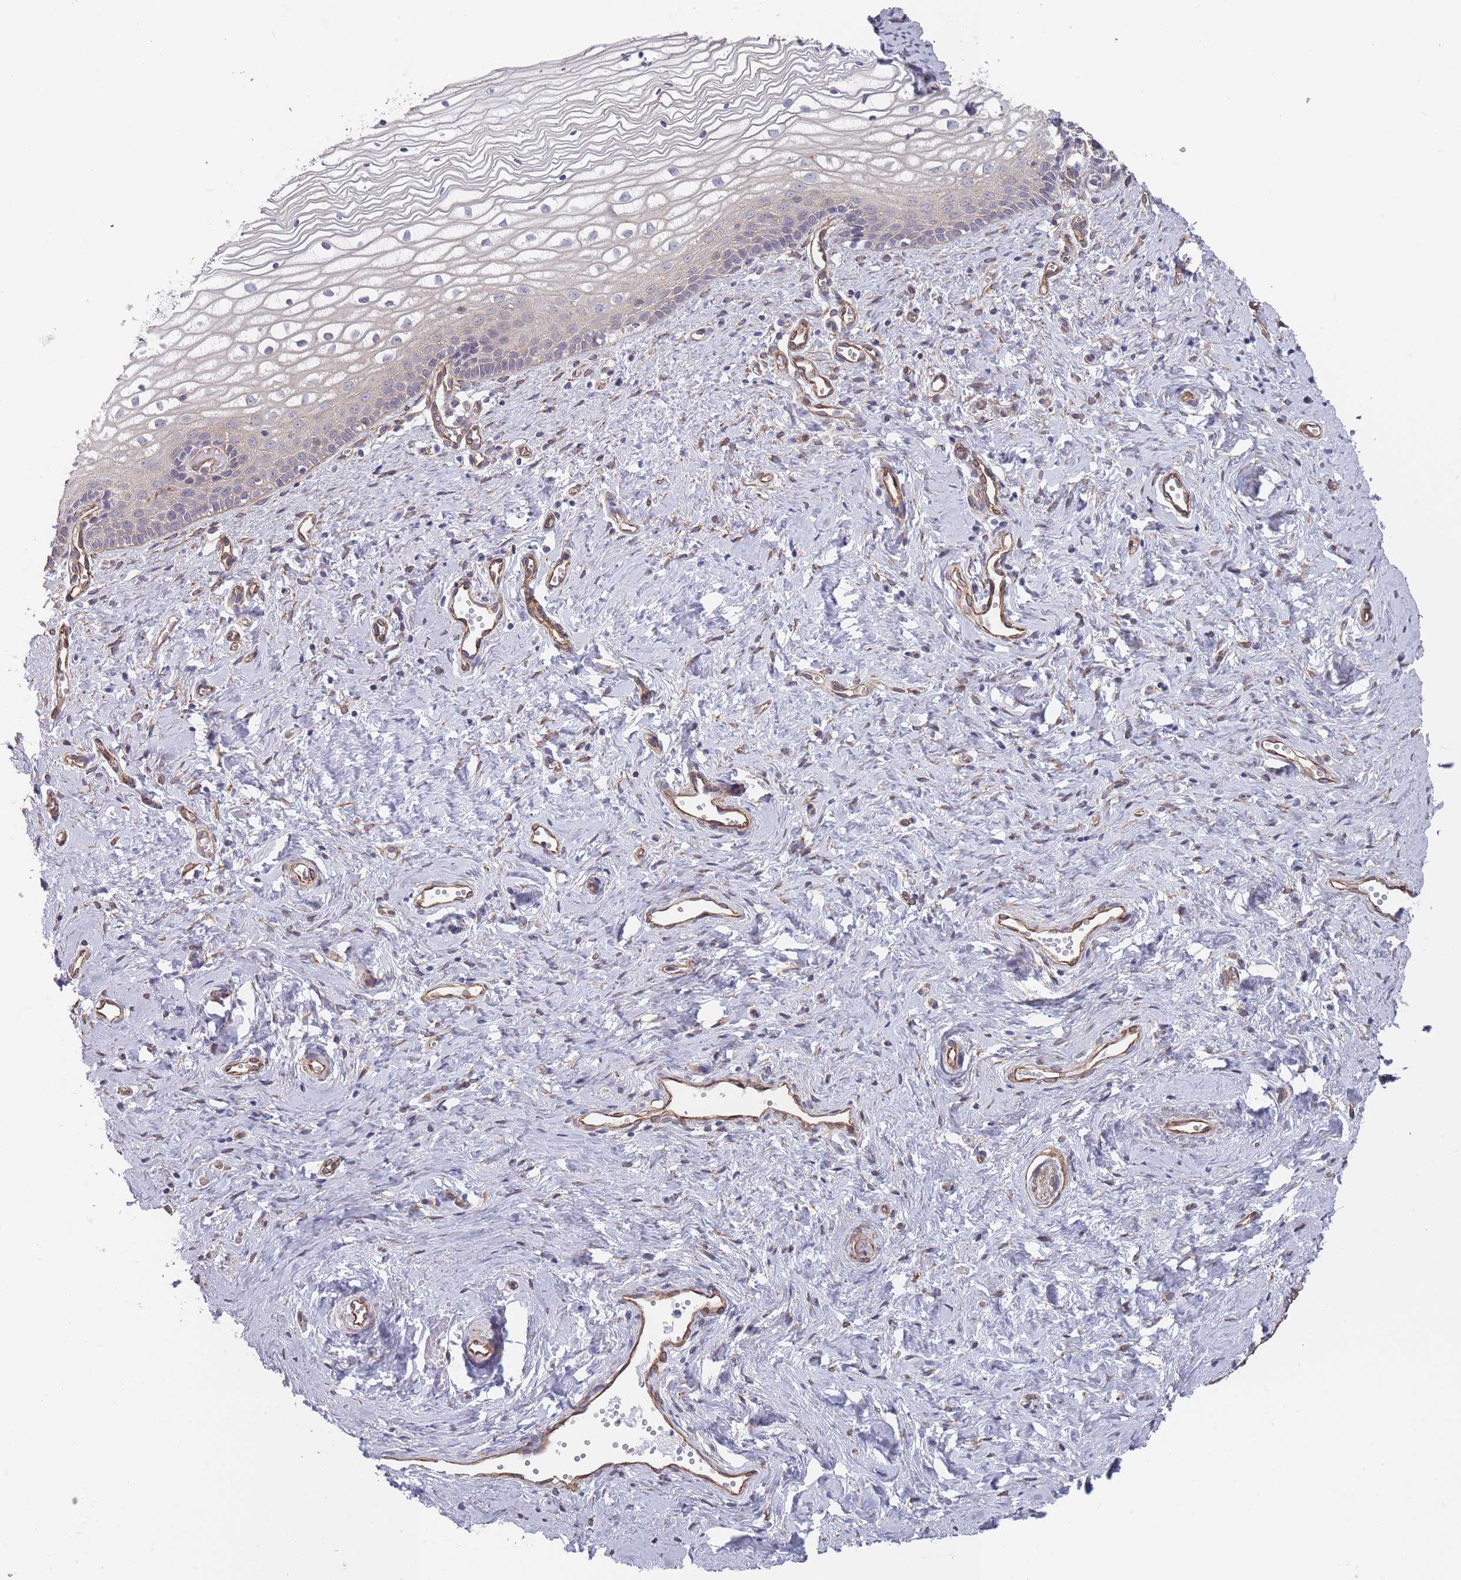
{"staining": {"intensity": "moderate", "quantity": "<25%", "location": "cytoplasmic/membranous"}, "tissue": "vagina", "cell_type": "Squamous epithelial cells", "image_type": "normal", "snomed": [{"axis": "morphology", "description": "Normal tissue, NOS"}, {"axis": "topography", "description": "Vagina"}], "caption": "Protein expression analysis of unremarkable vagina reveals moderate cytoplasmic/membranous positivity in about <25% of squamous epithelial cells.", "gene": "SLC1A6", "patient": {"sex": "female", "age": 59}}